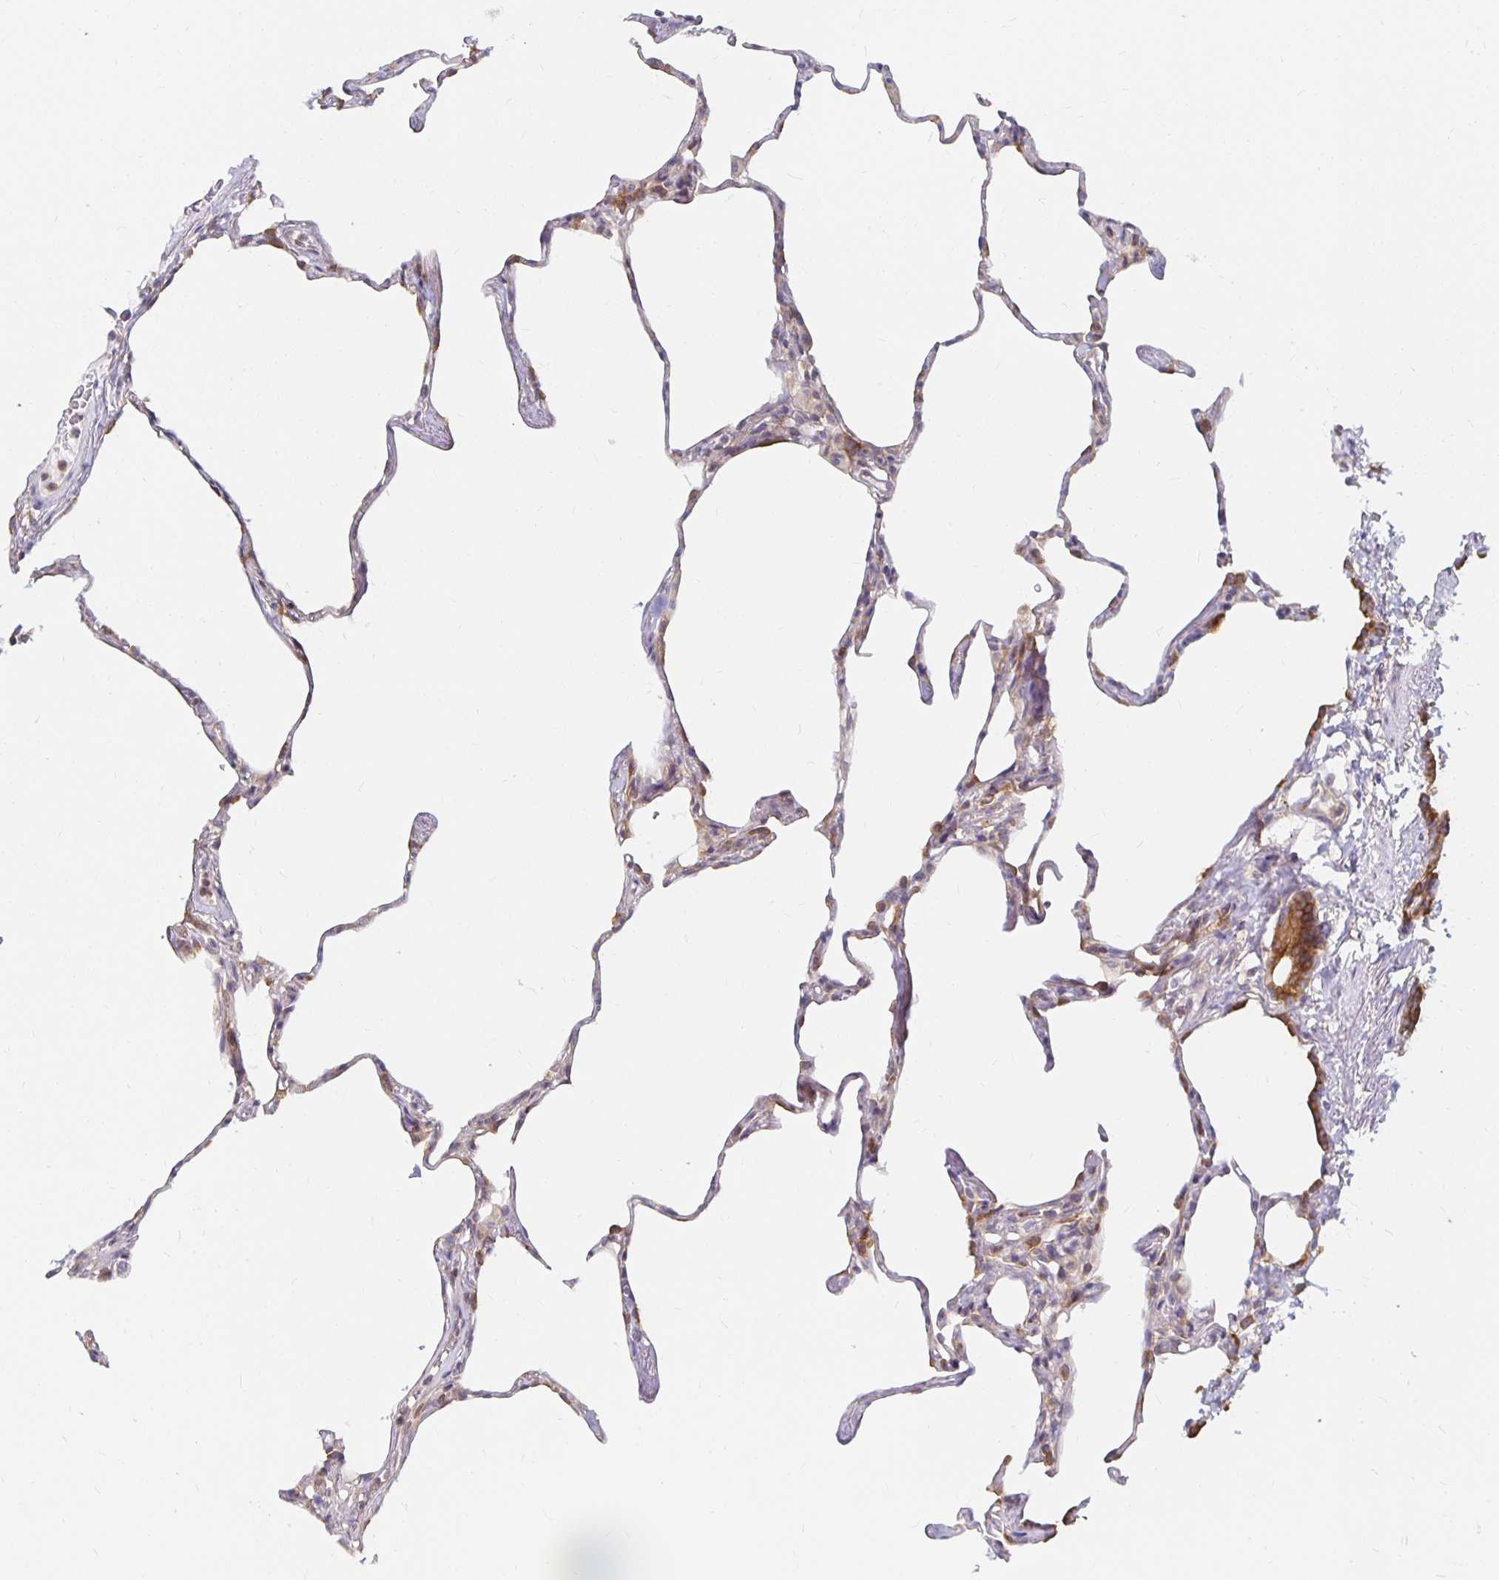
{"staining": {"intensity": "moderate", "quantity": "<25%", "location": "cytoplasmic/membranous"}, "tissue": "lung", "cell_type": "Alveolar cells", "image_type": "normal", "snomed": [{"axis": "morphology", "description": "Normal tissue, NOS"}, {"axis": "topography", "description": "Lung"}], "caption": "Immunohistochemistry (IHC) histopathology image of benign lung: human lung stained using immunohistochemistry demonstrates low levels of moderate protein expression localized specifically in the cytoplasmic/membranous of alveolar cells, appearing as a cytoplasmic/membranous brown color.", "gene": "PDAP1", "patient": {"sex": "male", "age": 65}}